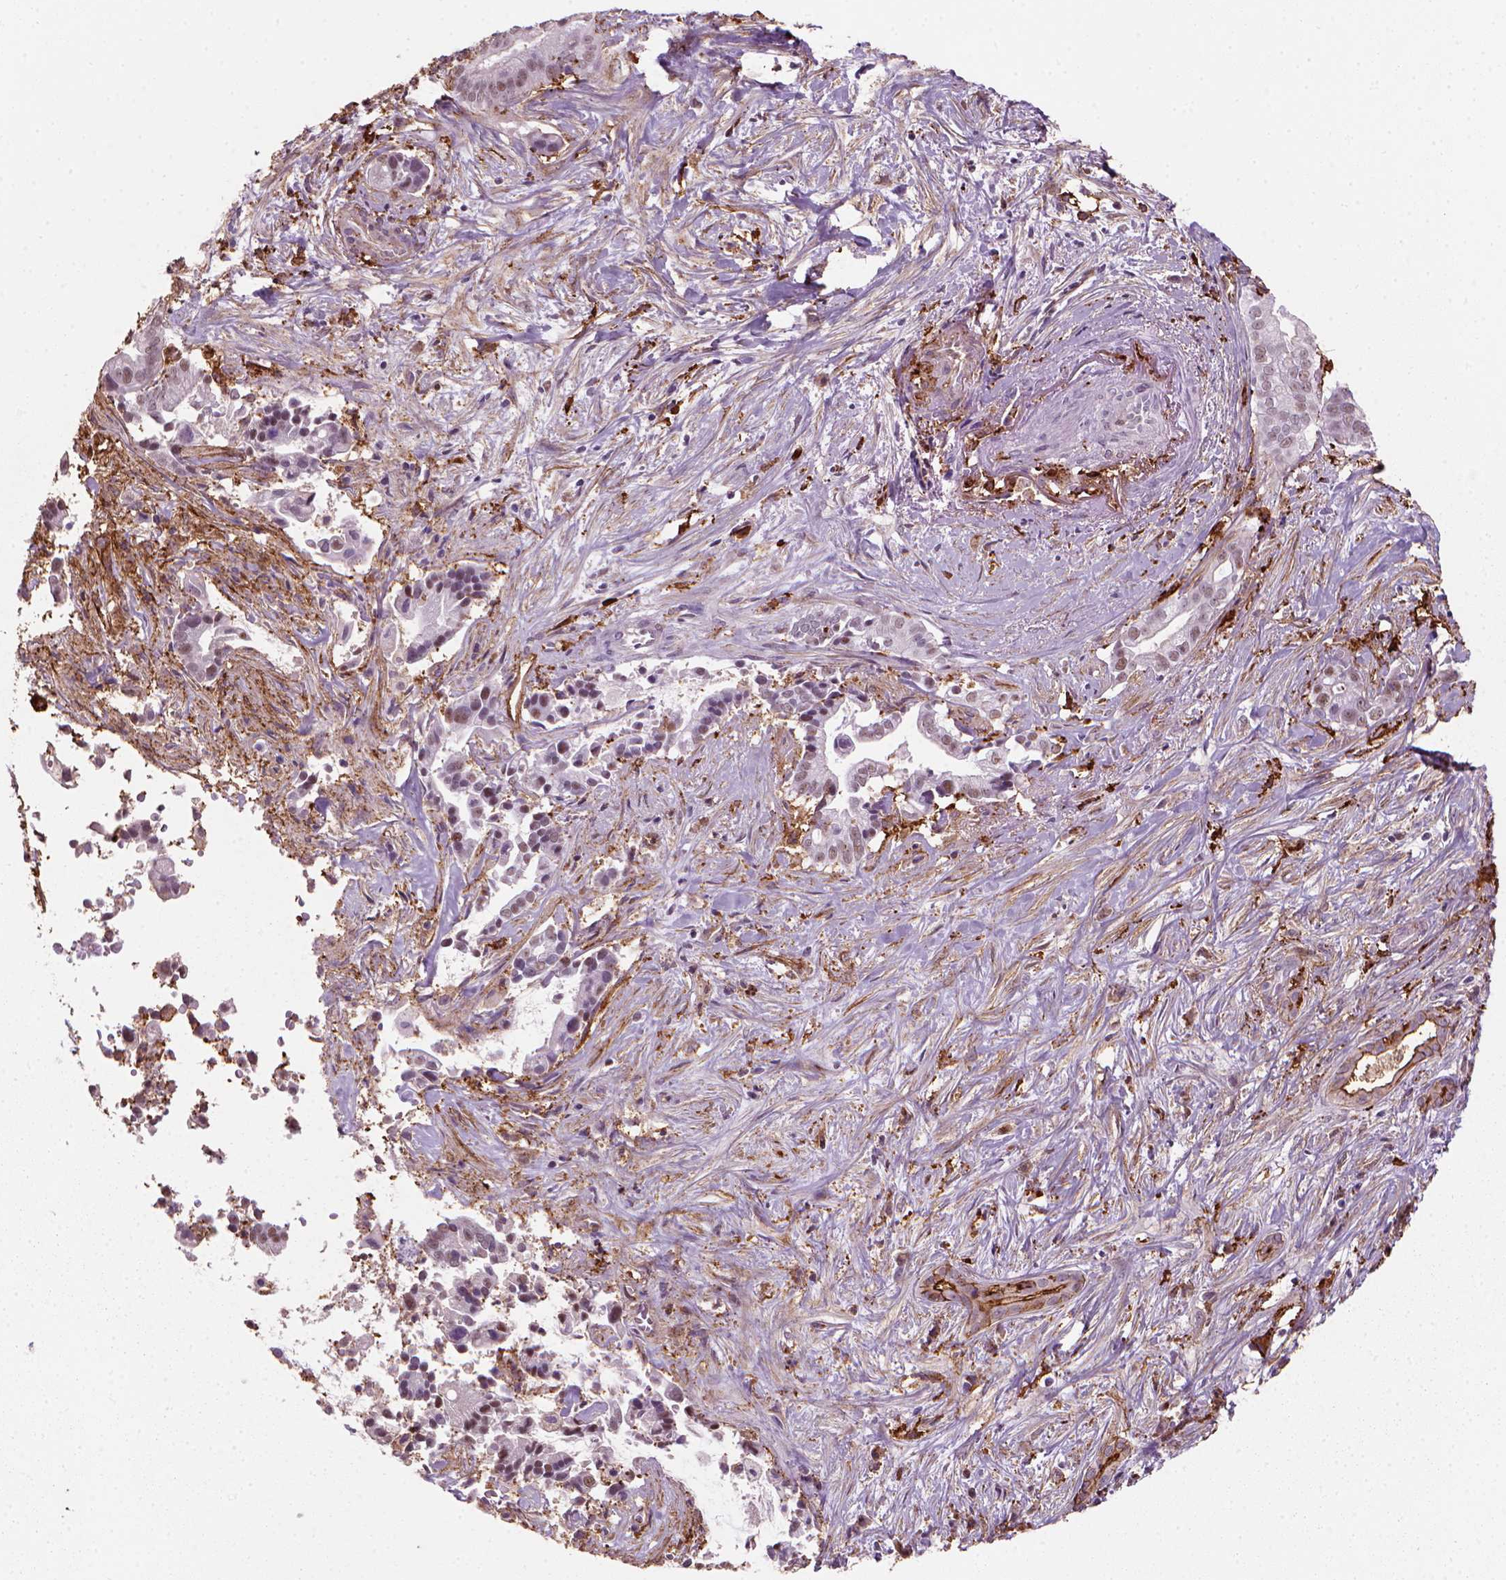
{"staining": {"intensity": "negative", "quantity": "none", "location": "none"}, "tissue": "pancreatic cancer", "cell_type": "Tumor cells", "image_type": "cancer", "snomed": [{"axis": "morphology", "description": "Adenocarcinoma, NOS"}, {"axis": "topography", "description": "Pancreas"}], "caption": "Immunohistochemistry of human pancreatic cancer displays no expression in tumor cells.", "gene": "MARCKS", "patient": {"sex": "male", "age": 61}}